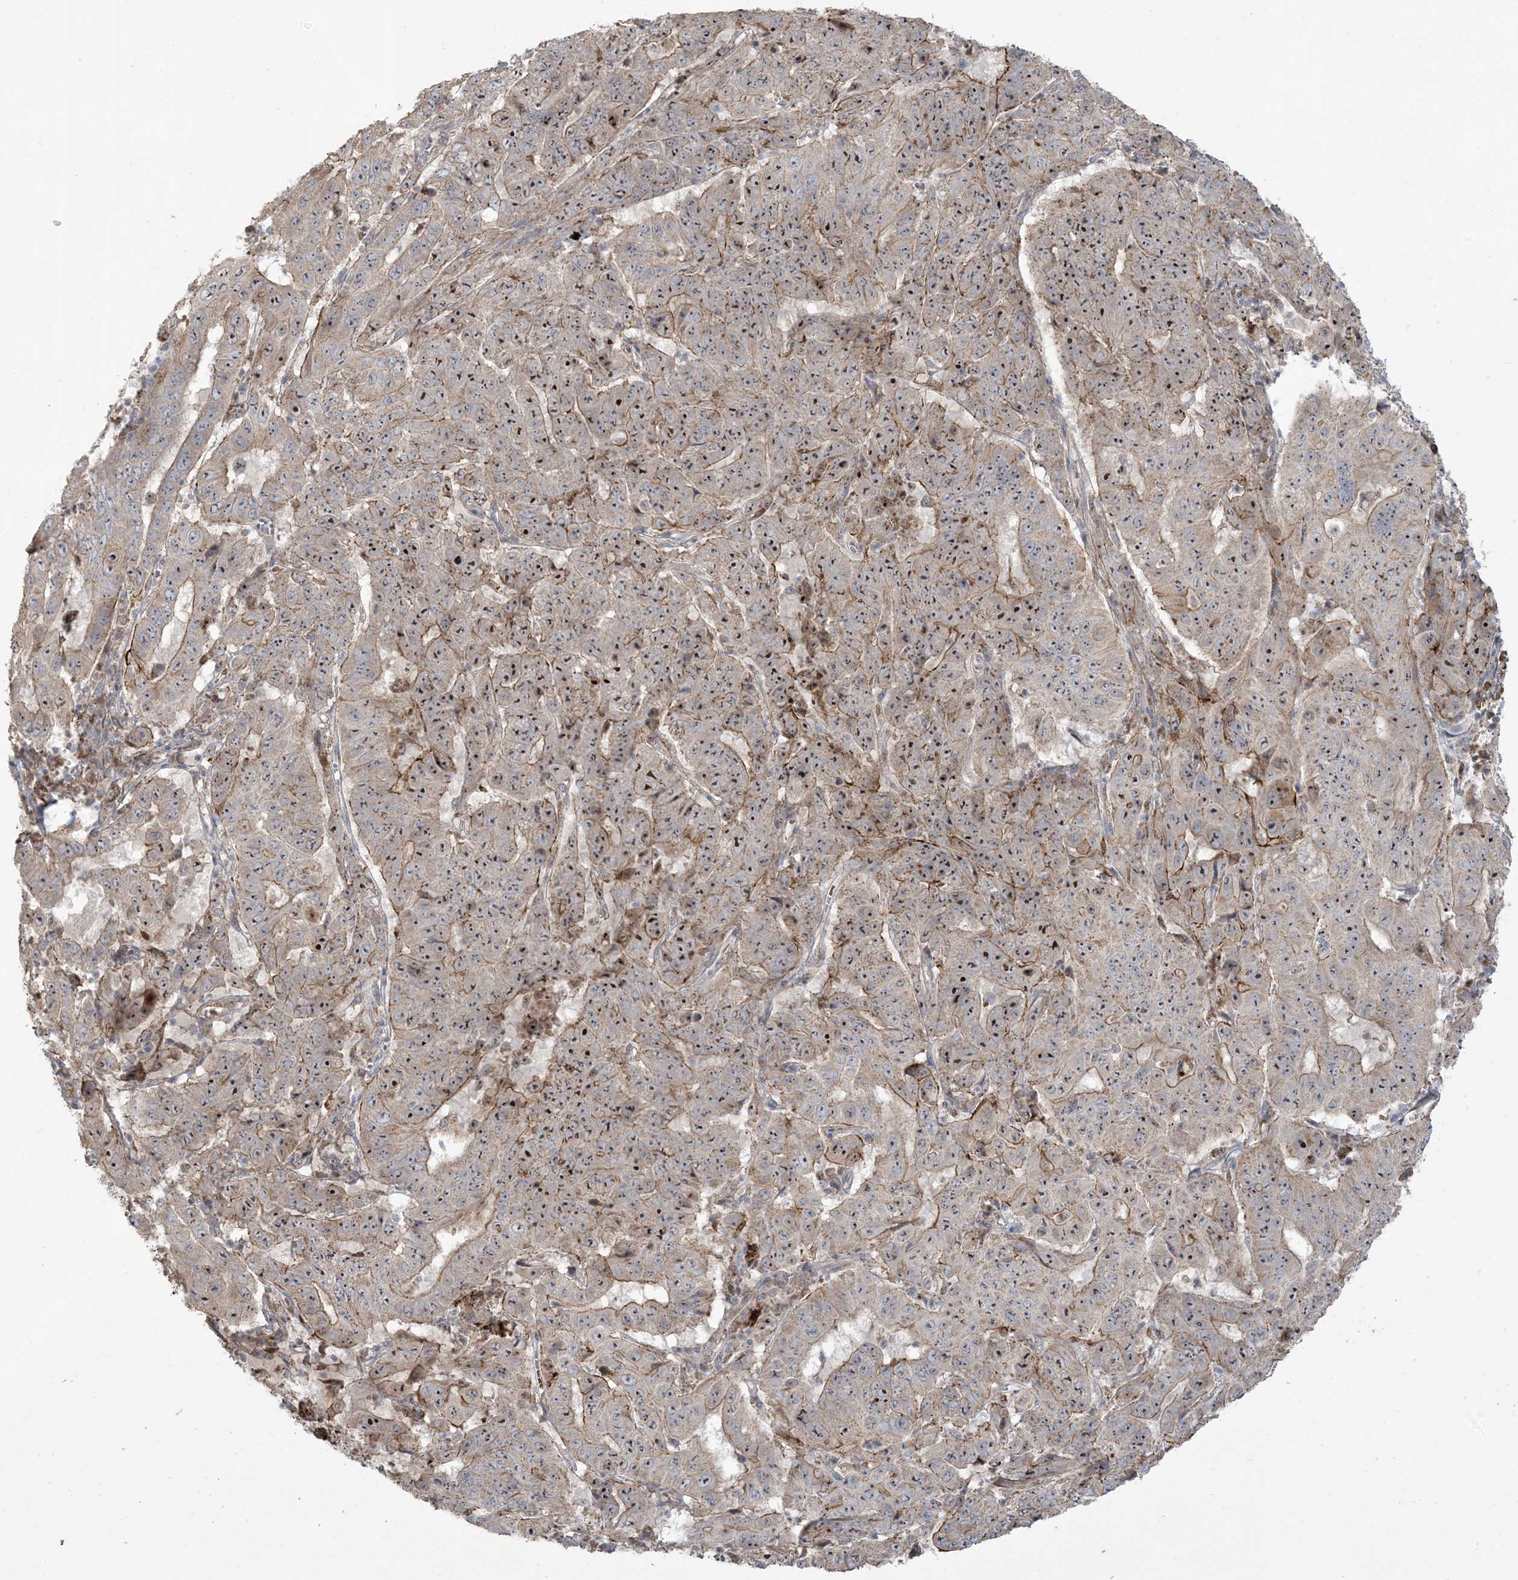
{"staining": {"intensity": "moderate", "quantity": "25%-75%", "location": "cytoplasmic/membranous,nuclear"}, "tissue": "pancreatic cancer", "cell_type": "Tumor cells", "image_type": "cancer", "snomed": [{"axis": "morphology", "description": "Adenocarcinoma, NOS"}, {"axis": "topography", "description": "Pancreas"}], "caption": "High-power microscopy captured an immunohistochemistry (IHC) image of pancreatic cancer, revealing moderate cytoplasmic/membranous and nuclear expression in about 25%-75% of tumor cells.", "gene": "KLHL18", "patient": {"sex": "male", "age": 63}}